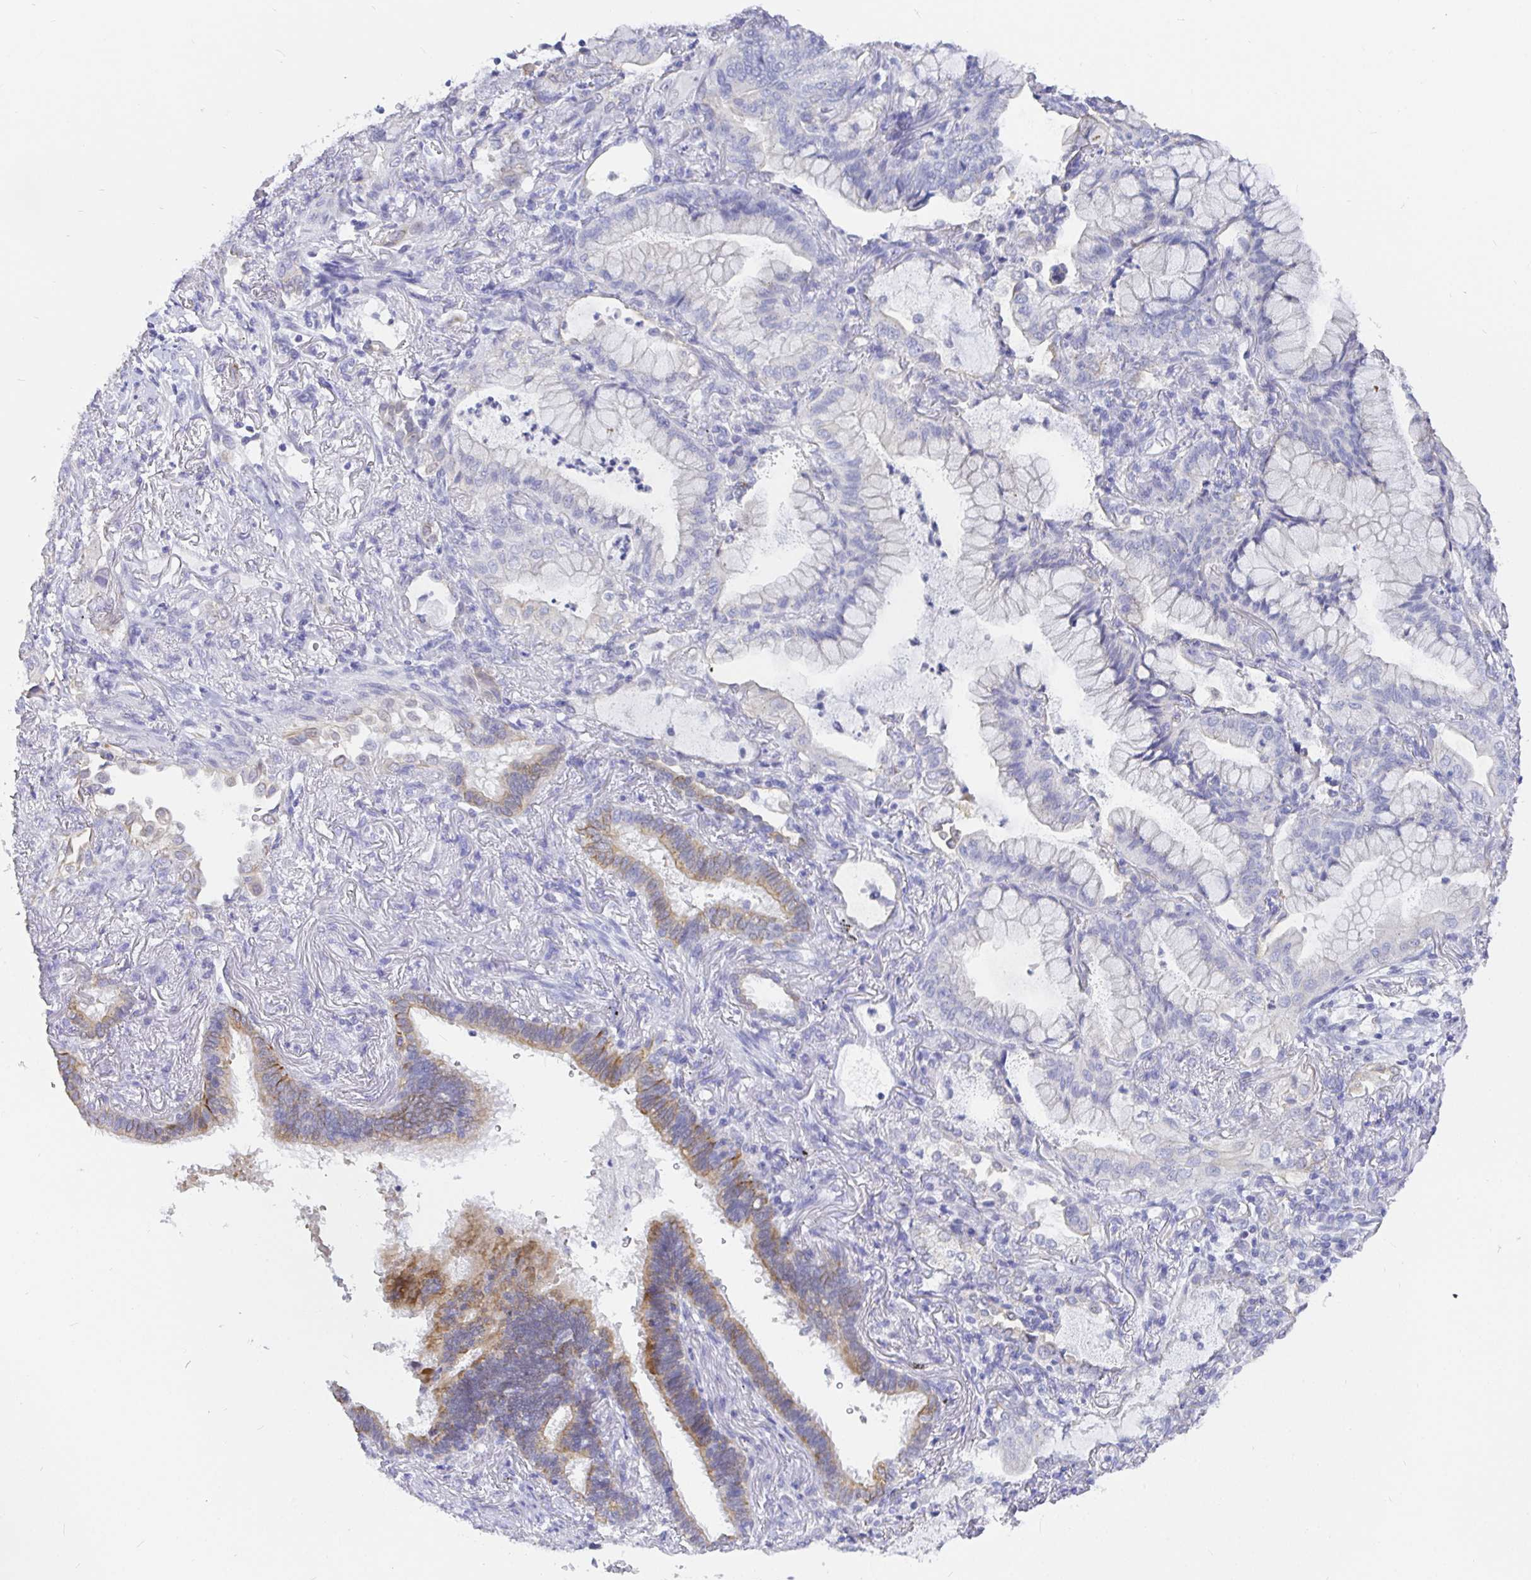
{"staining": {"intensity": "negative", "quantity": "none", "location": "none"}, "tissue": "lung cancer", "cell_type": "Tumor cells", "image_type": "cancer", "snomed": [{"axis": "morphology", "description": "Adenocarcinoma, NOS"}, {"axis": "topography", "description": "Lung"}], "caption": "Image shows no significant protein staining in tumor cells of lung cancer (adenocarcinoma).", "gene": "EZHIP", "patient": {"sex": "male", "age": 77}}